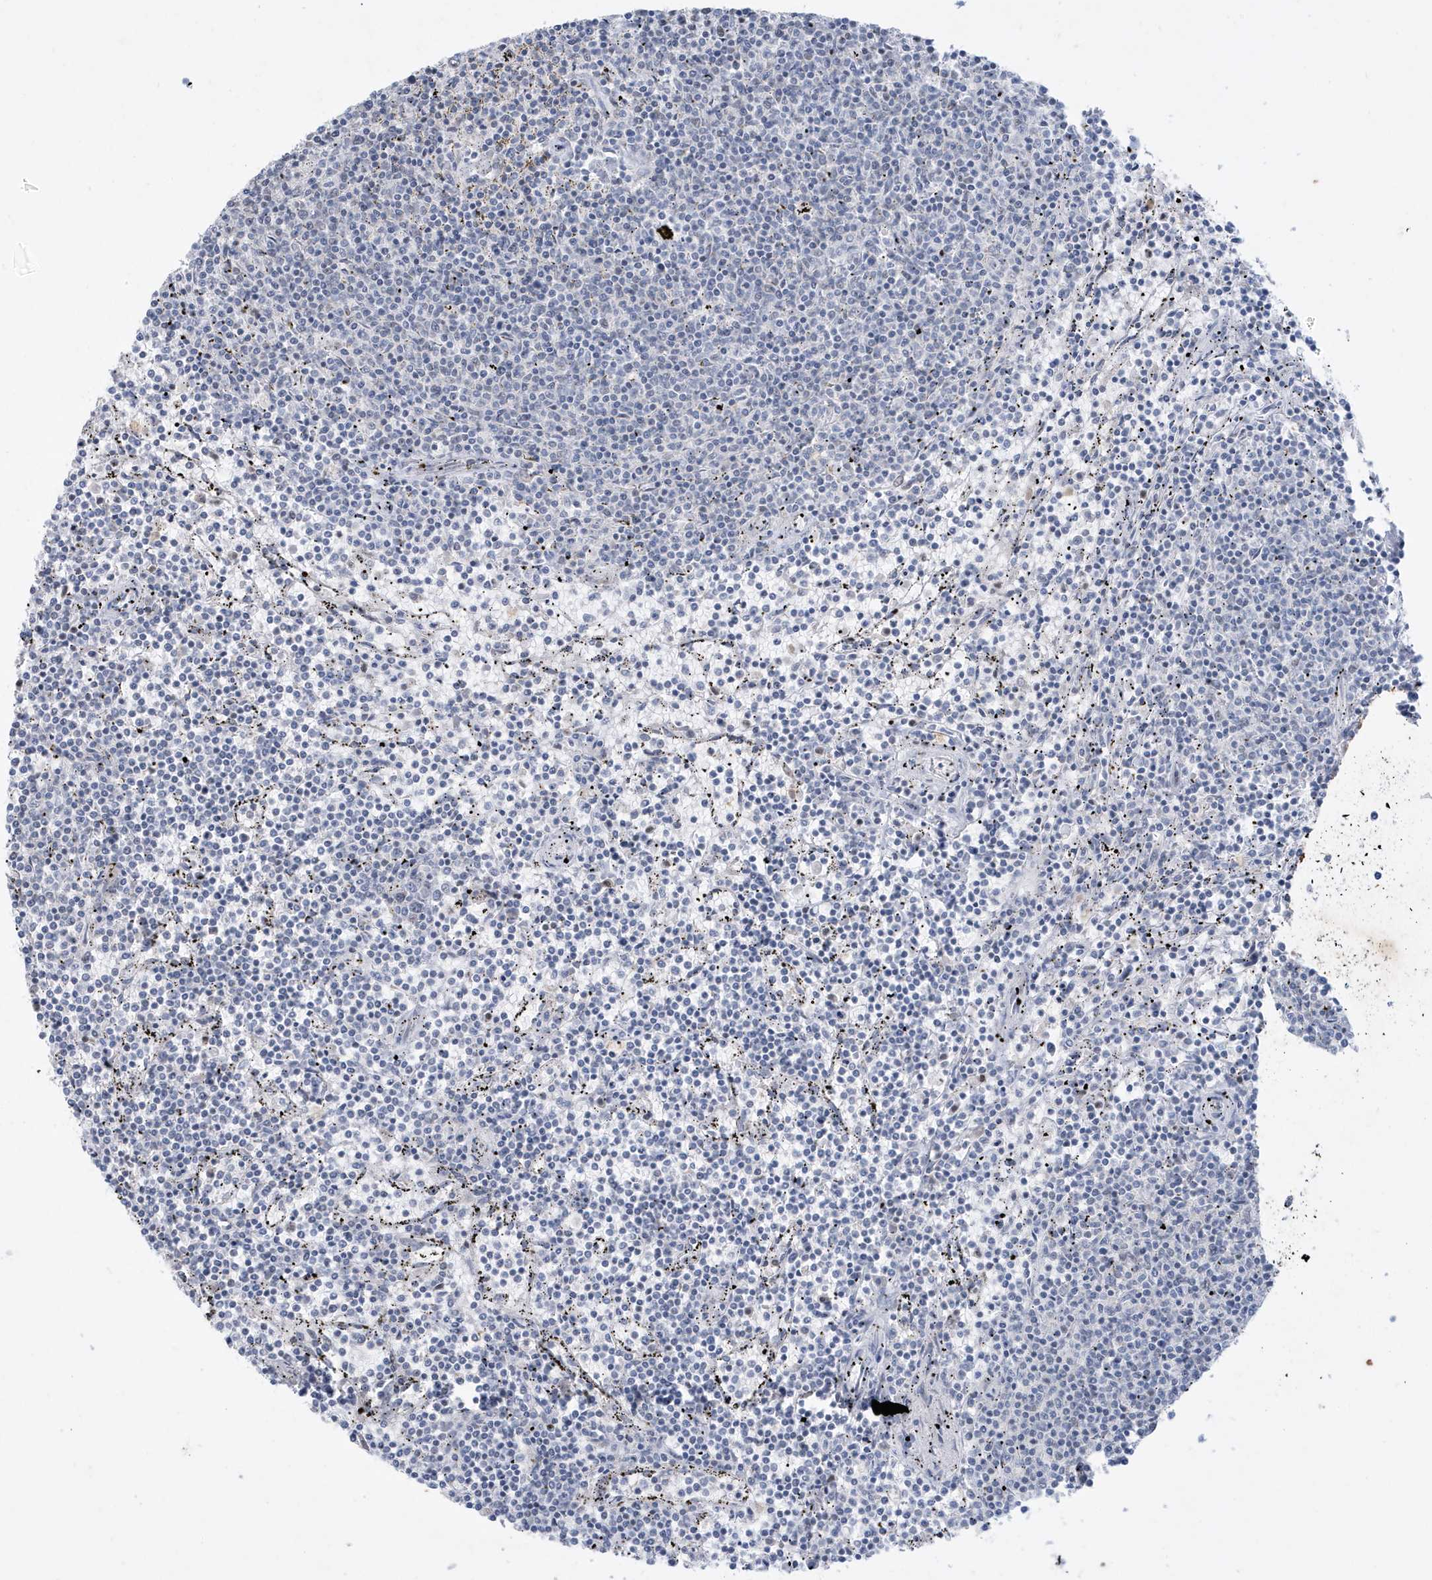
{"staining": {"intensity": "negative", "quantity": "none", "location": "none"}, "tissue": "lymphoma", "cell_type": "Tumor cells", "image_type": "cancer", "snomed": [{"axis": "morphology", "description": "Malignant lymphoma, non-Hodgkin's type, Low grade"}, {"axis": "topography", "description": "Spleen"}], "caption": "High magnification brightfield microscopy of lymphoma stained with DAB (brown) and counterstained with hematoxylin (blue): tumor cells show no significant positivity. (Brightfield microscopy of DAB (3,3'-diaminobenzidine) IHC at high magnification).", "gene": "FNDC1", "patient": {"sex": "female", "age": 50}}